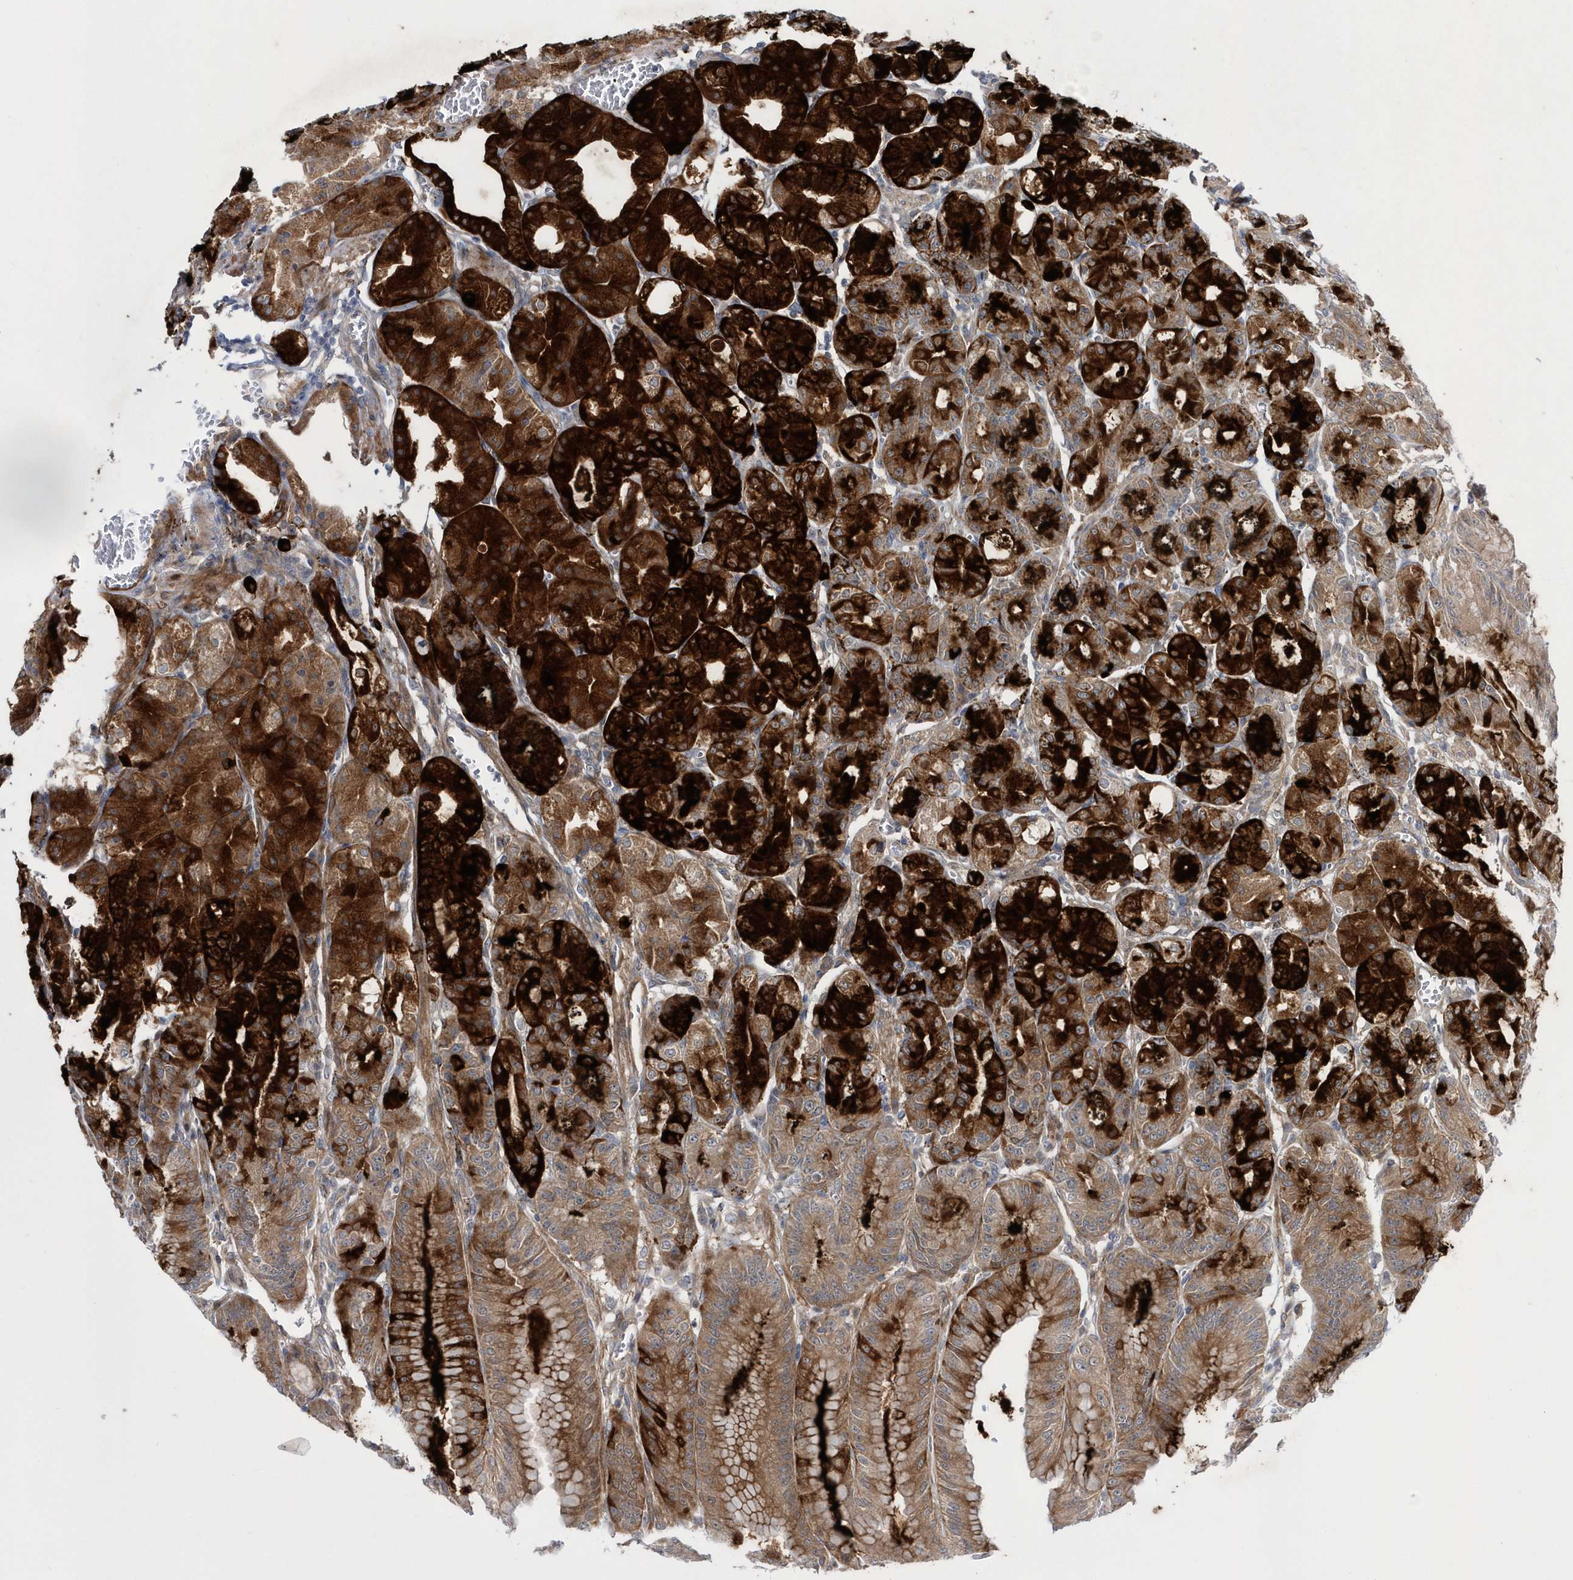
{"staining": {"intensity": "strong", "quantity": ">75%", "location": "cytoplasmic/membranous"}, "tissue": "stomach", "cell_type": "Glandular cells", "image_type": "normal", "snomed": [{"axis": "morphology", "description": "Normal tissue, NOS"}, {"axis": "topography", "description": "Stomach, lower"}], "caption": "Stomach was stained to show a protein in brown. There is high levels of strong cytoplasmic/membranous expression in about >75% of glandular cells.", "gene": "DSPP", "patient": {"sex": "male", "age": 71}}